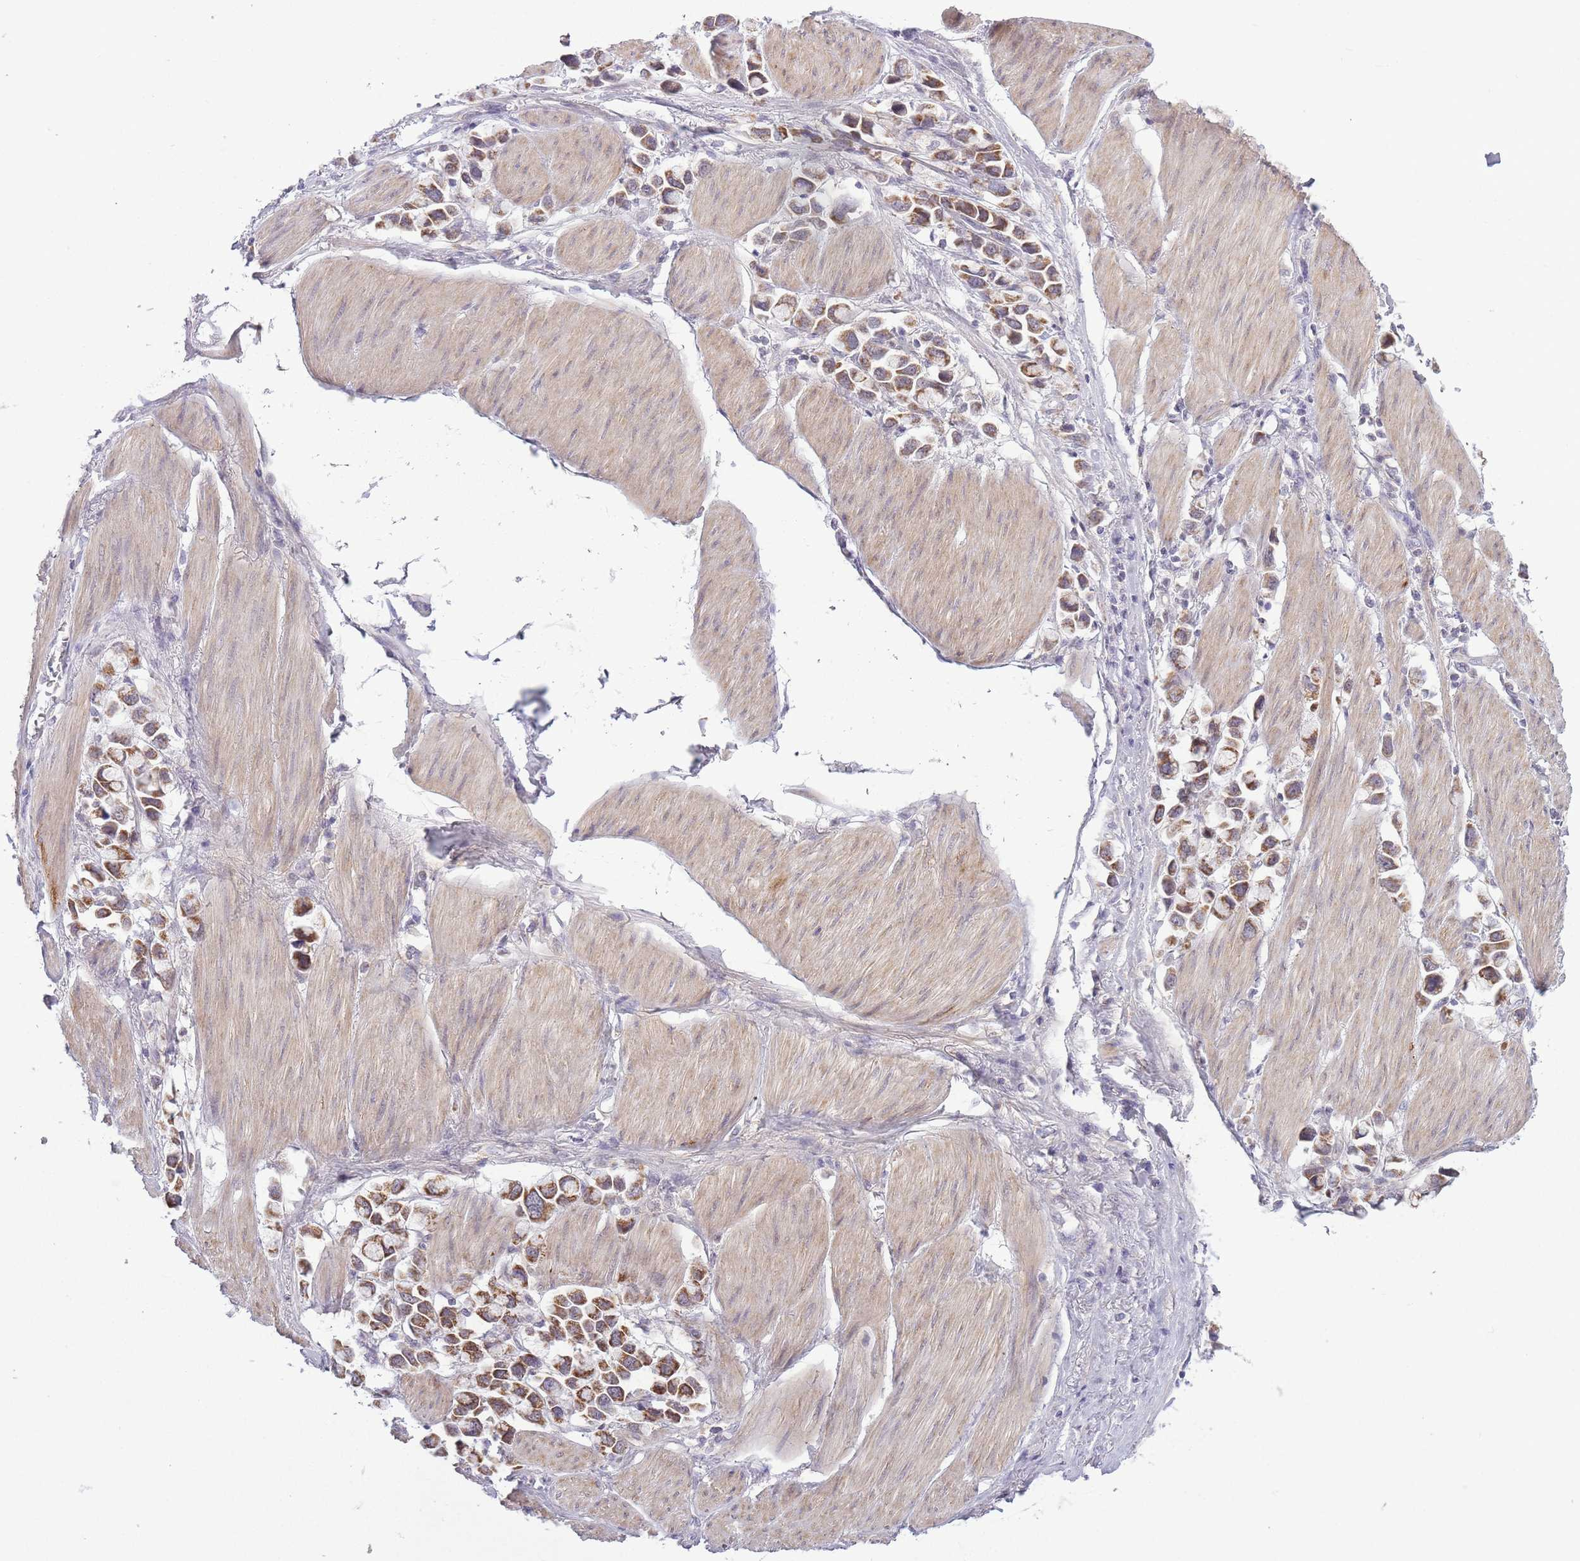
{"staining": {"intensity": "moderate", "quantity": ">75%", "location": "cytoplasmic/membranous"}, "tissue": "stomach cancer", "cell_type": "Tumor cells", "image_type": "cancer", "snomed": [{"axis": "morphology", "description": "Adenocarcinoma, NOS"}, {"axis": "topography", "description": "Stomach"}], "caption": "Stomach adenocarcinoma stained with immunohistochemistry demonstrates moderate cytoplasmic/membranous staining in approximately >75% of tumor cells. The staining was performed using DAB (3,3'-diaminobenzidine) to visualize the protein expression in brown, while the nuclei were stained in blue with hematoxylin (Magnification: 20x).", "gene": "ZBTB24", "patient": {"sex": "female", "age": 81}}